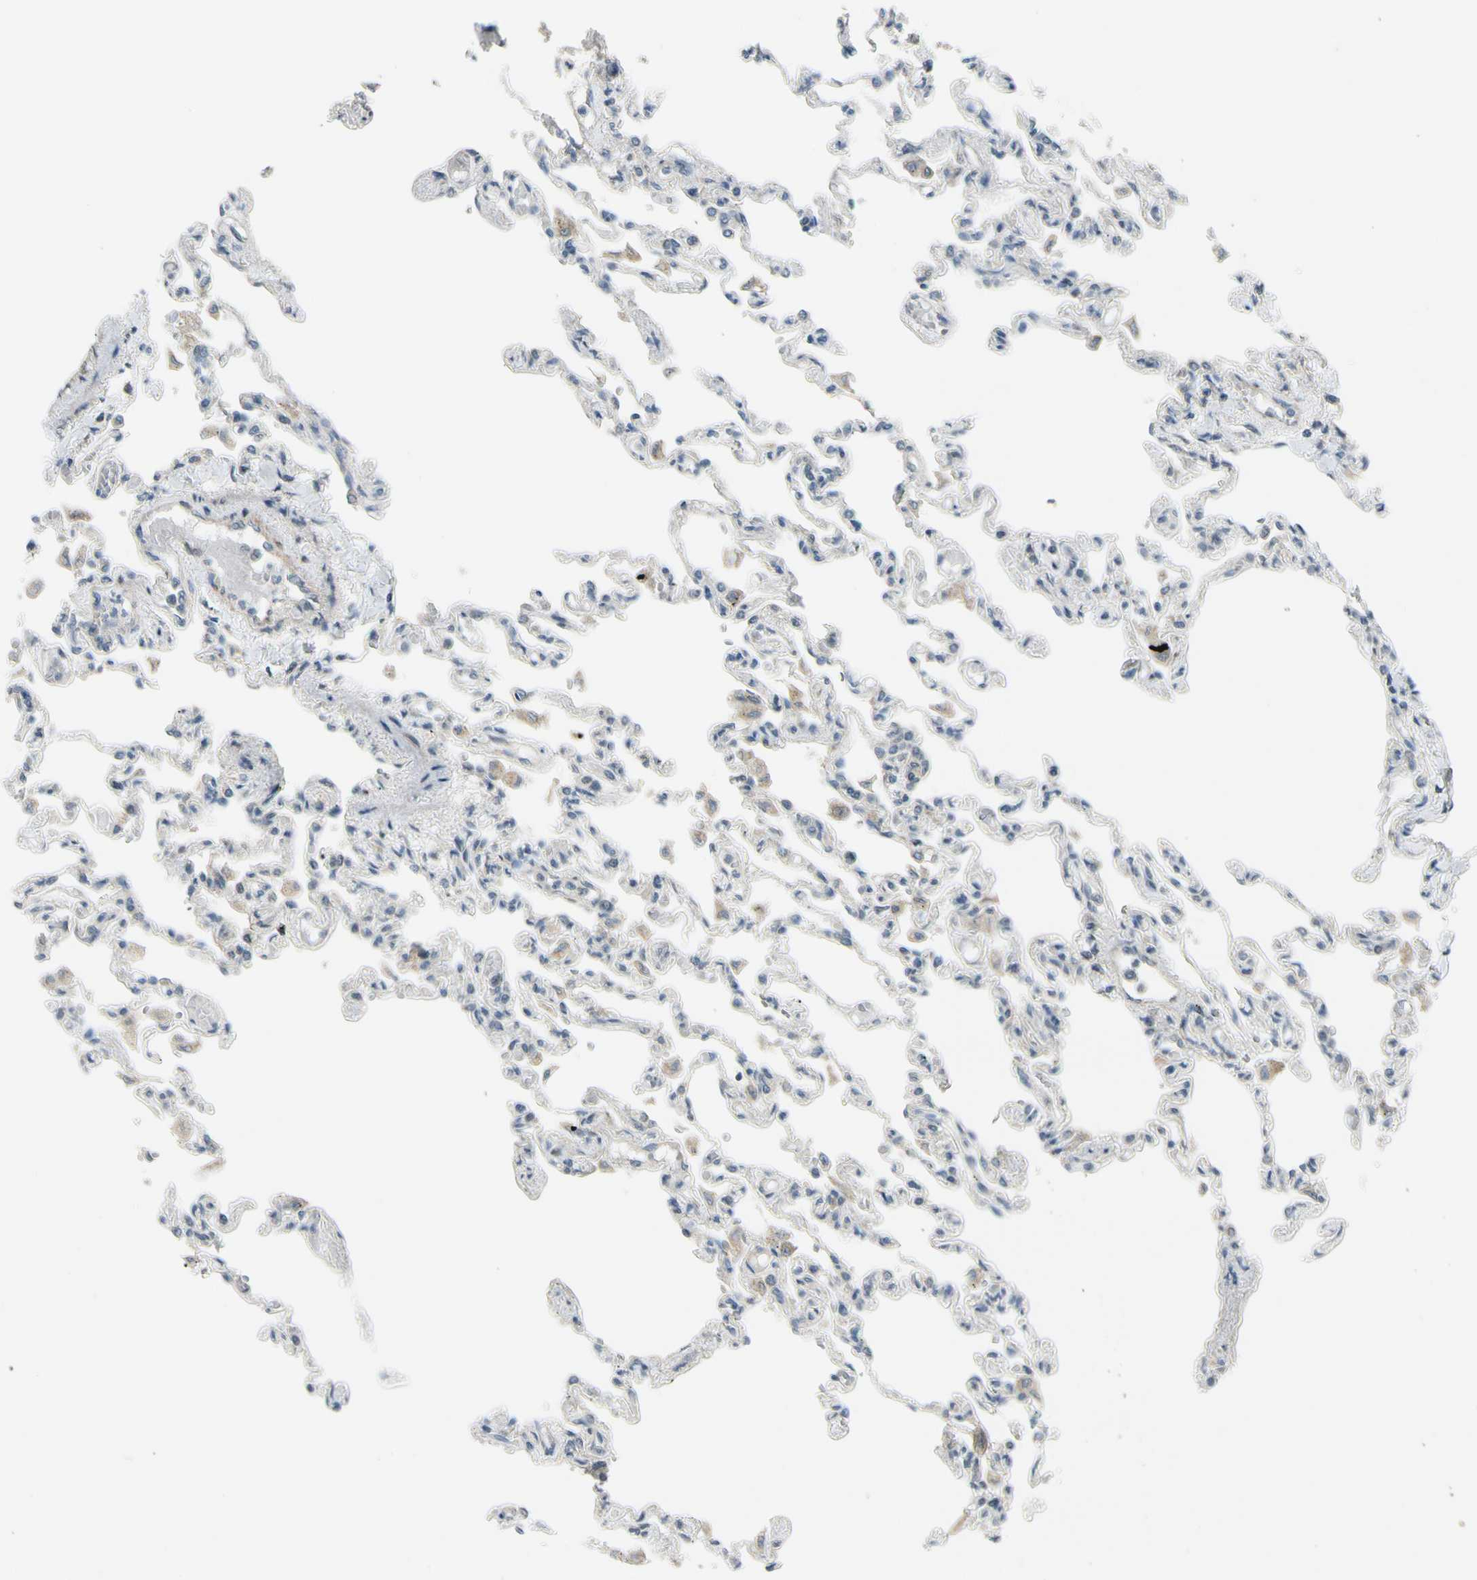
{"staining": {"intensity": "negative", "quantity": "none", "location": "none"}, "tissue": "lung", "cell_type": "Alveolar cells", "image_type": "normal", "snomed": [{"axis": "morphology", "description": "Normal tissue, NOS"}, {"axis": "topography", "description": "Lung"}], "caption": "An immunohistochemistry (IHC) histopathology image of normal lung is shown. There is no staining in alveolar cells of lung. The staining was performed using DAB to visualize the protein expression in brown, while the nuclei were stained in blue with hematoxylin (Magnification: 20x).", "gene": "FHL2", "patient": {"sex": "male", "age": 21}}